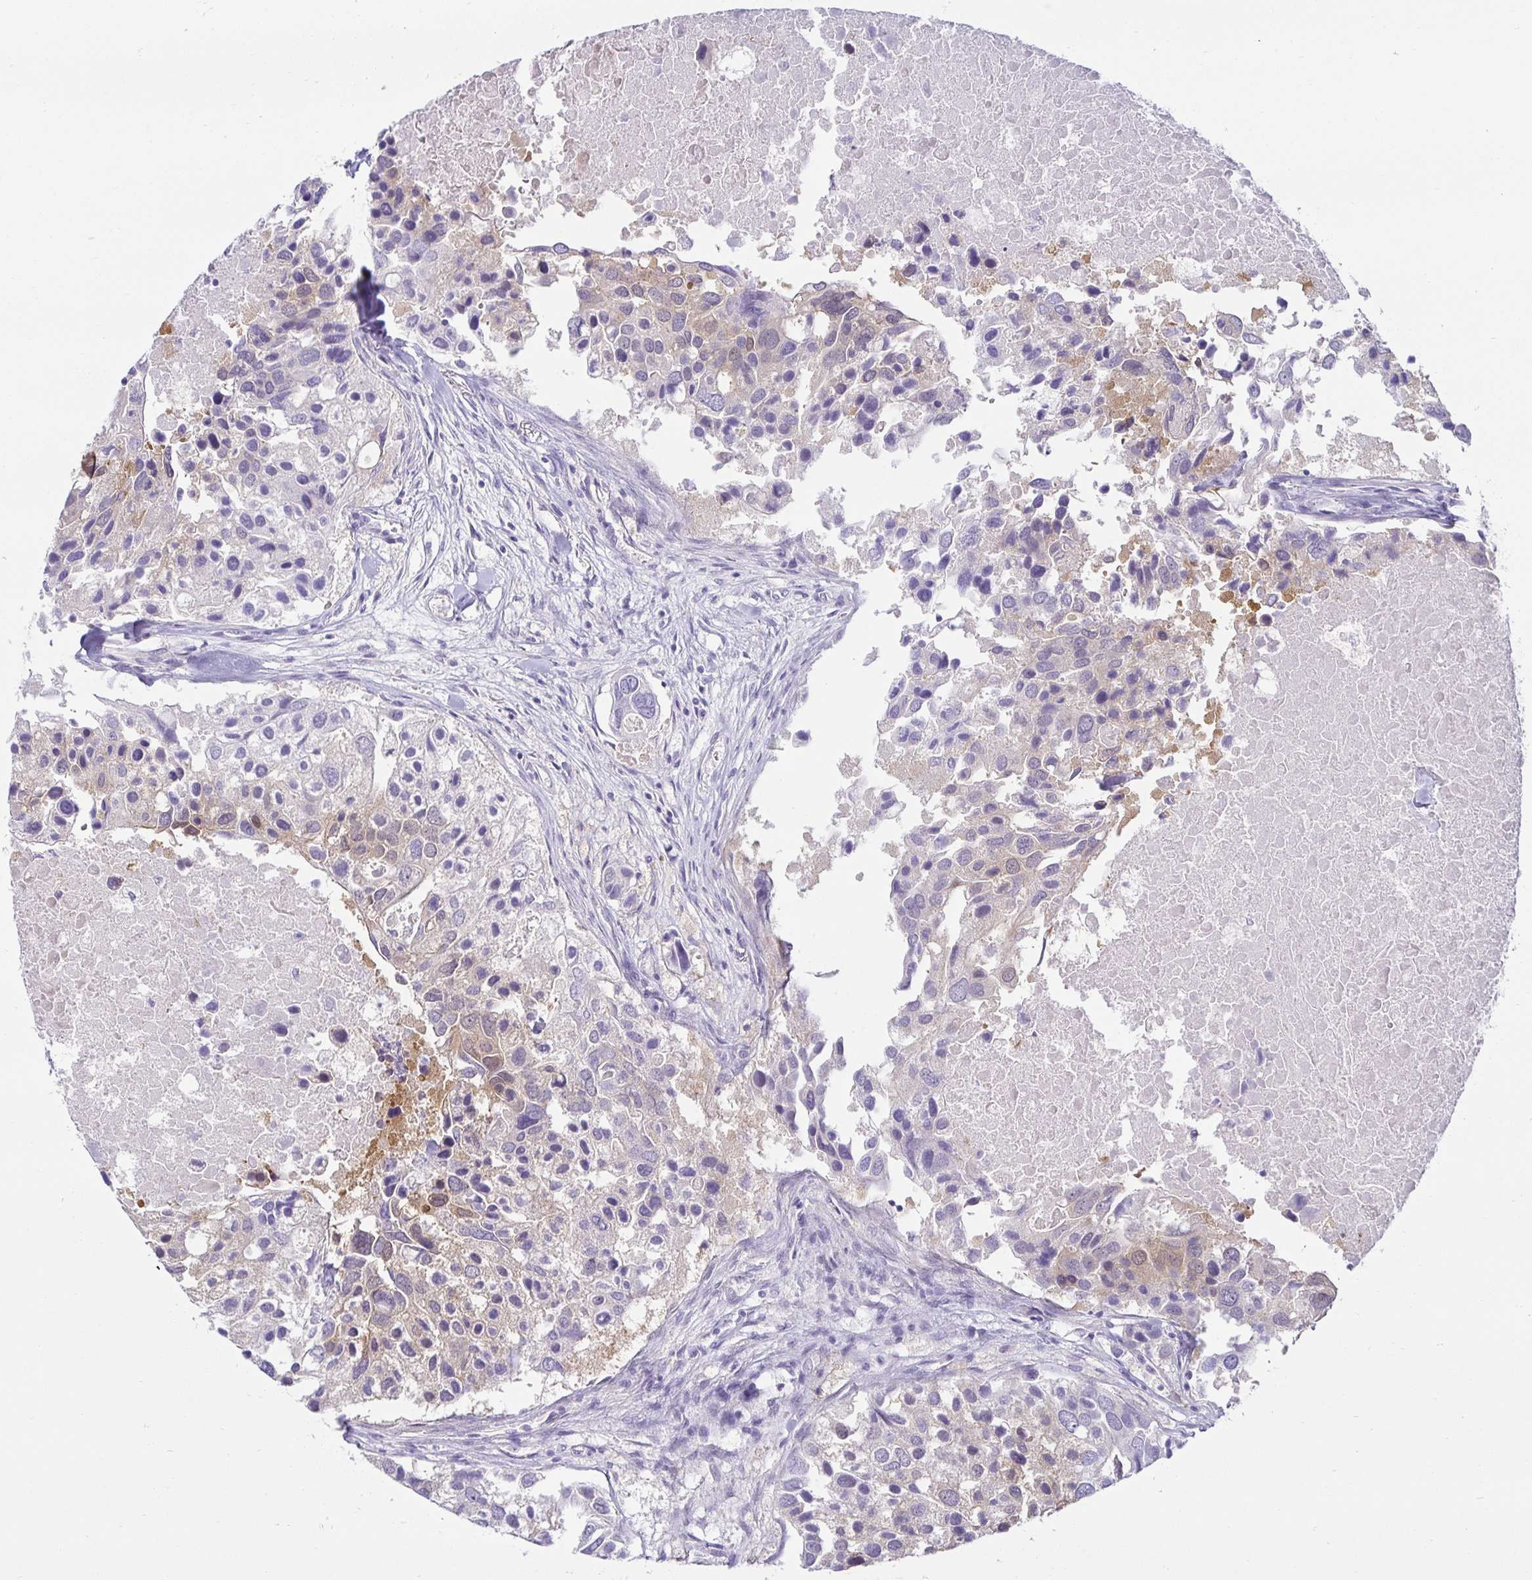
{"staining": {"intensity": "weak", "quantity": "<25%", "location": "cytoplasmic/membranous"}, "tissue": "breast cancer", "cell_type": "Tumor cells", "image_type": "cancer", "snomed": [{"axis": "morphology", "description": "Duct carcinoma"}, {"axis": "topography", "description": "Breast"}], "caption": "Immunohistochemistry micrograph of neoplastic tissue: human breast cancer stained with DAB exhibits no significant protein positivity in tumor cells. (Immunohistochemistry (ihc), brightfield microscopy, high magnification).", "gene": "MON2", "patient": {"sex": "female", "age": 83}}